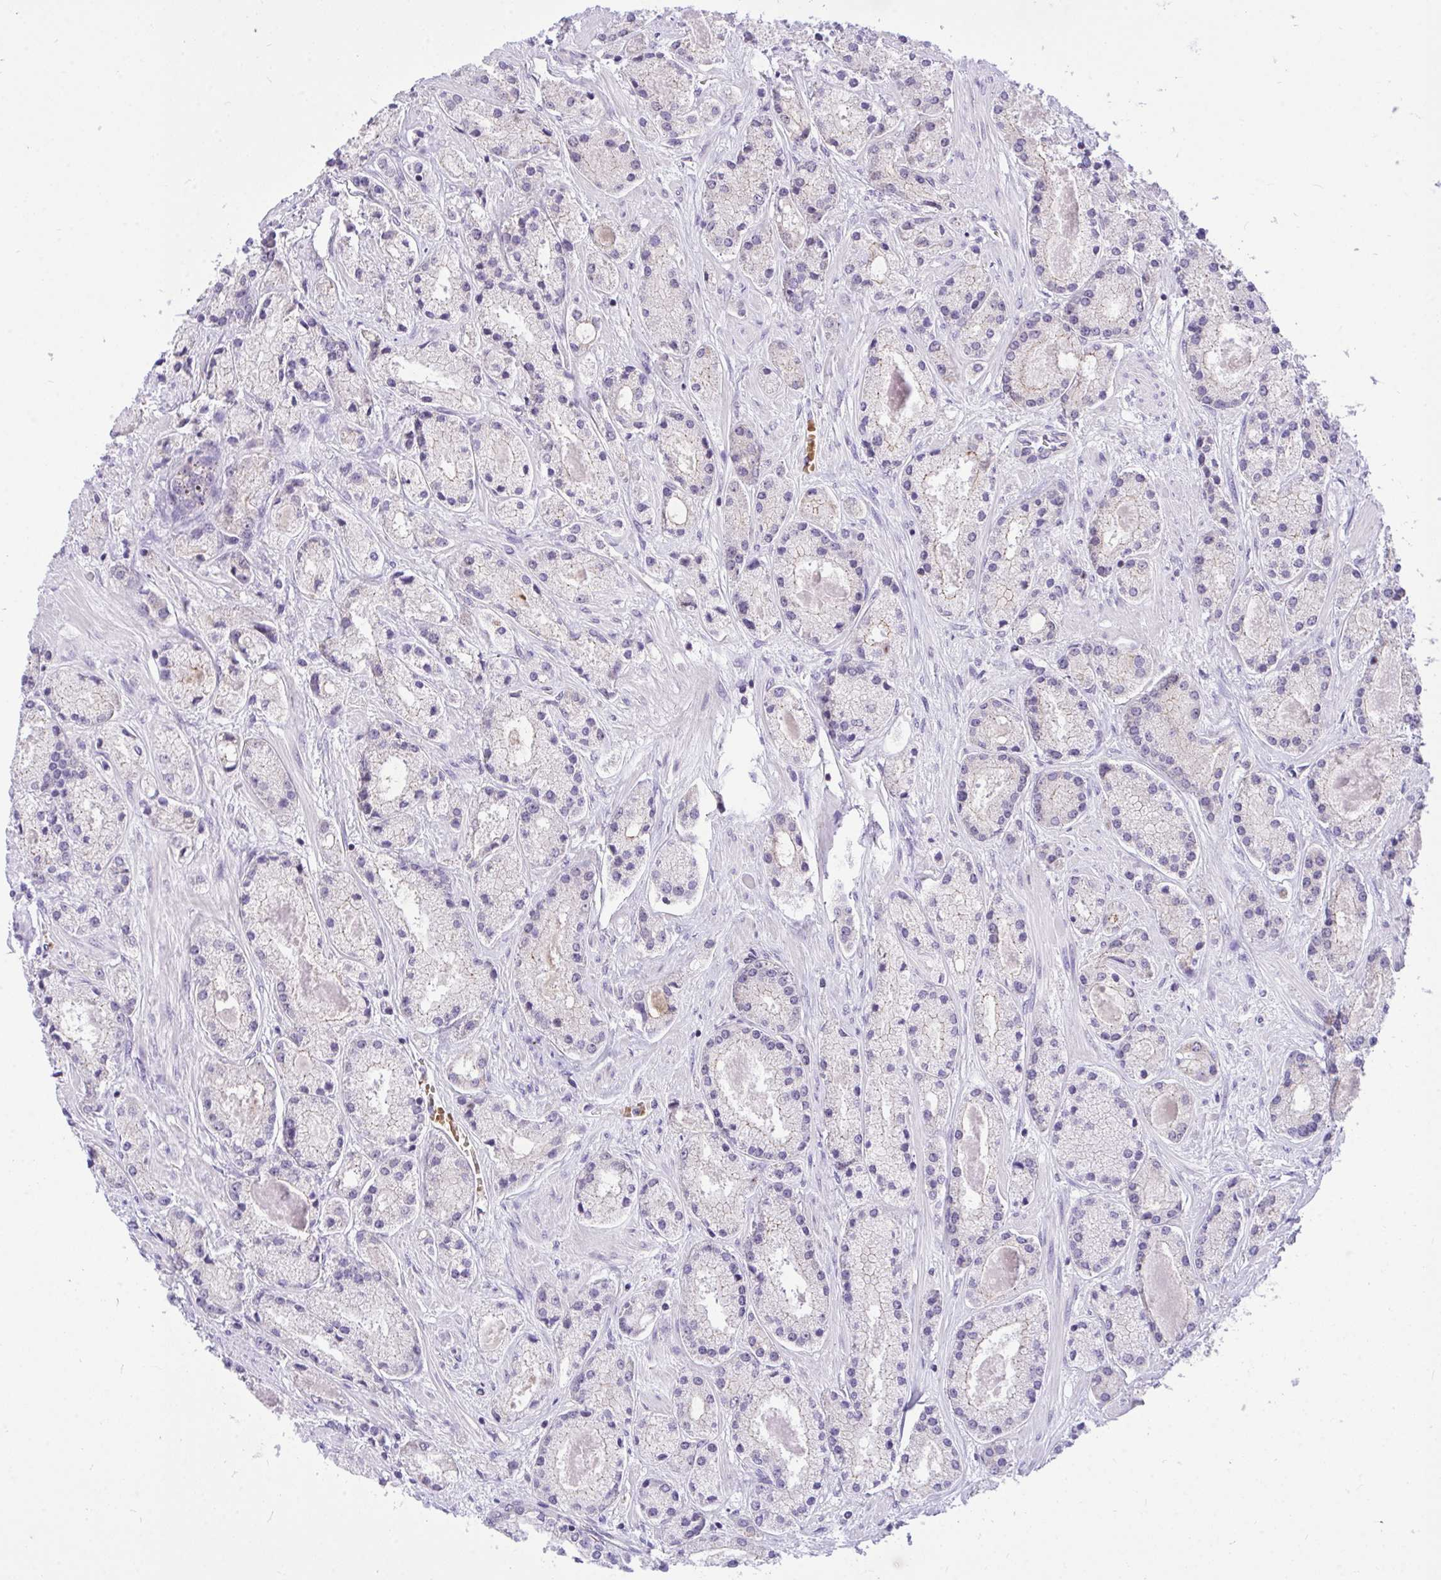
{"staining": {"intensity": "negative", "quantity": "none", "location": "none"}, "tissue": "prostate cancer", "cell_type": "Tumor cells", "image_type": "cancer", "snomed": [{"axis": "morphology", "description": "Adenocarcinoma, High grade"}, {"axis": "topography", "description": "Prostate"}], "caption": "Prostate cancer stained for a protein using immunohistochemistry reveals no staining tumor cells.", "gene": "PPP1CA", "patient": {"sex": "male", "age": 67}}